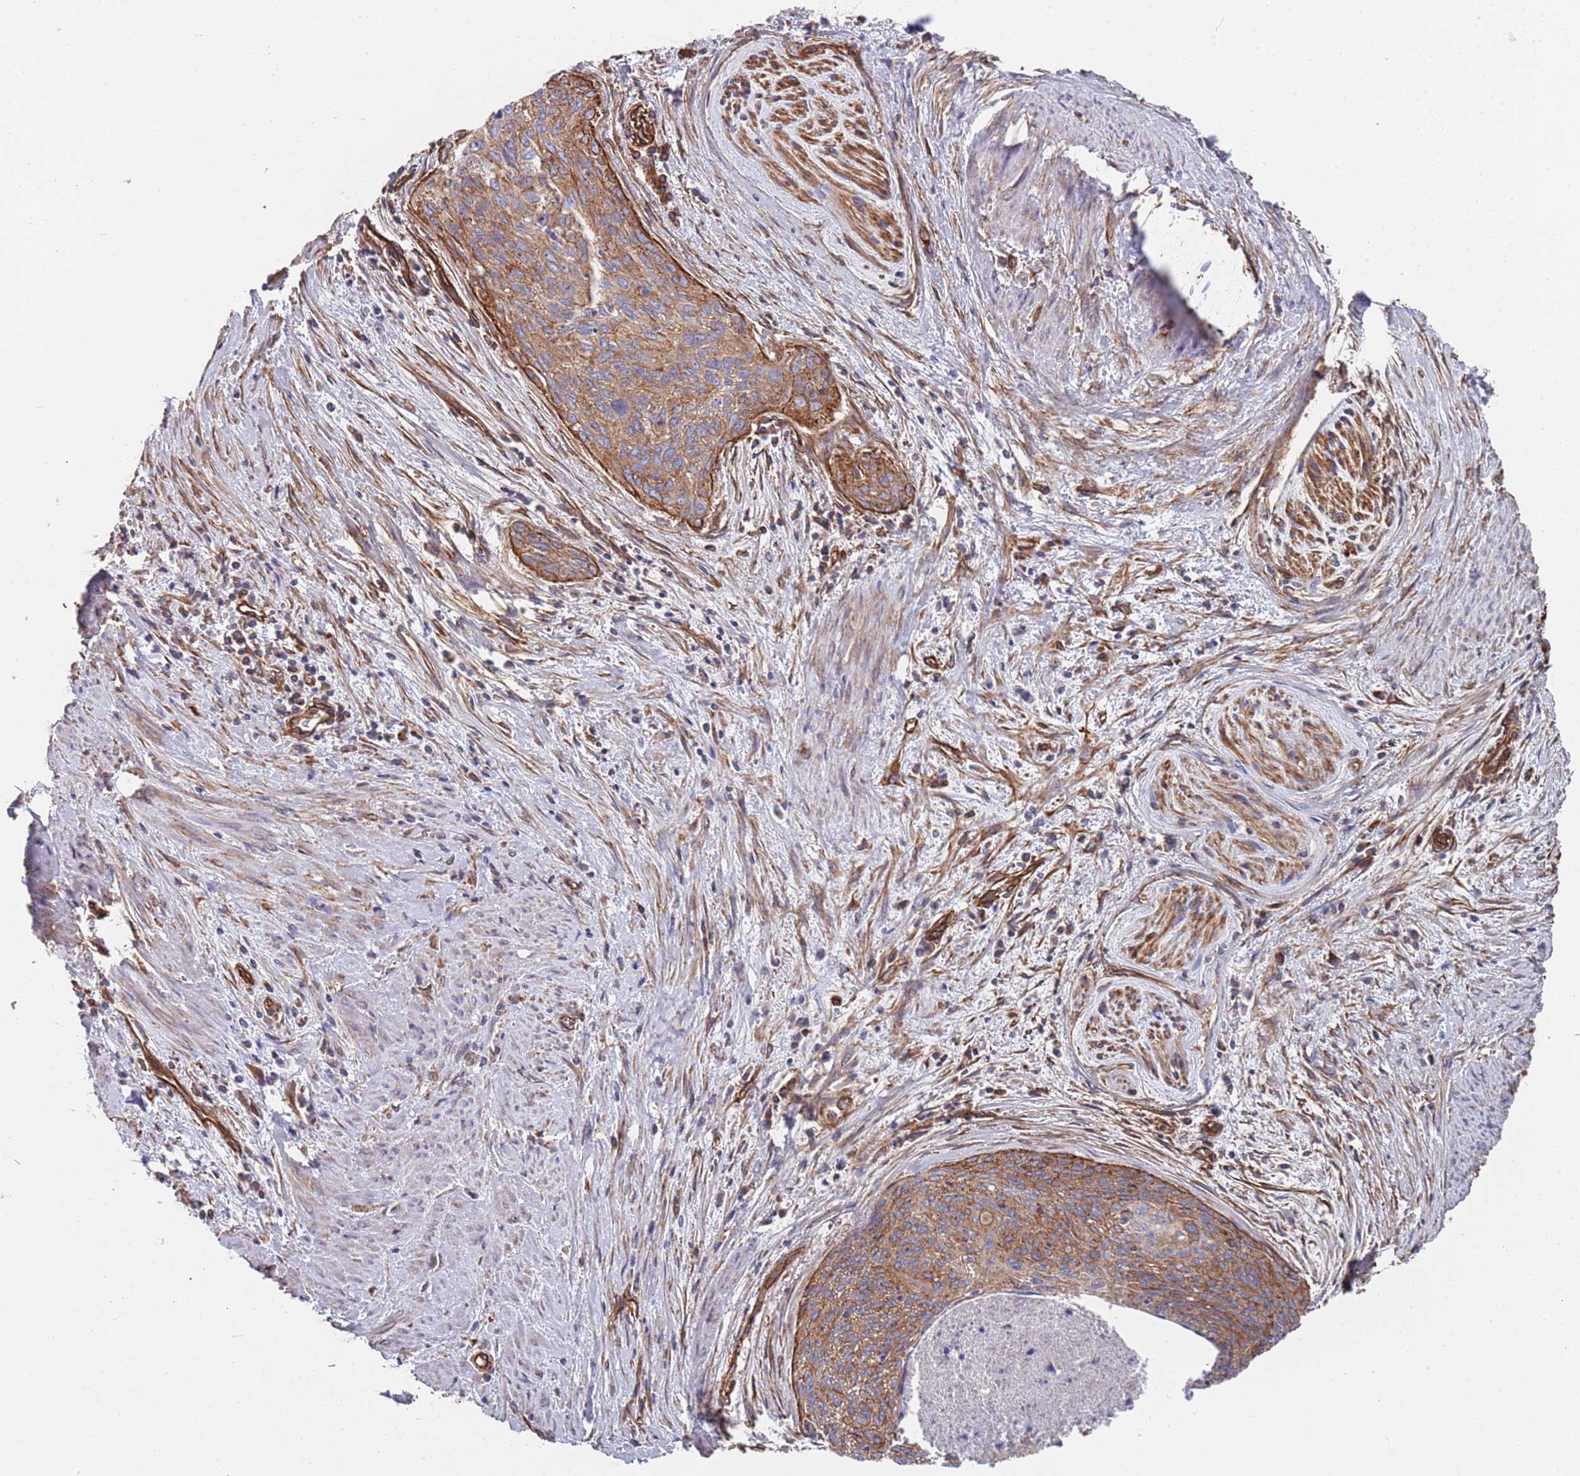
{"staining": {"intensity": "moderate", "quantity": ">75%", "location": "cytoplasmic/membranous"}, "tissue": "cervical cancer", "cell_type": "Tumor cells", "image_type": "cancer", "snomed": [{"axis": "morphology", "description": "Squamous cell carcinoma, NOS"}, {"axis": "topography", "description": "Cervix"}], "caption": "IHC histopathology image of cervical cancer stained for a protein (brown), which exhibits medium levels of moderate cytoplasmic/membranous expression in approximately >75% of tumor cells.", "gene": "JAKMIP2", "patient": {"sex": "female", "age": 55}}